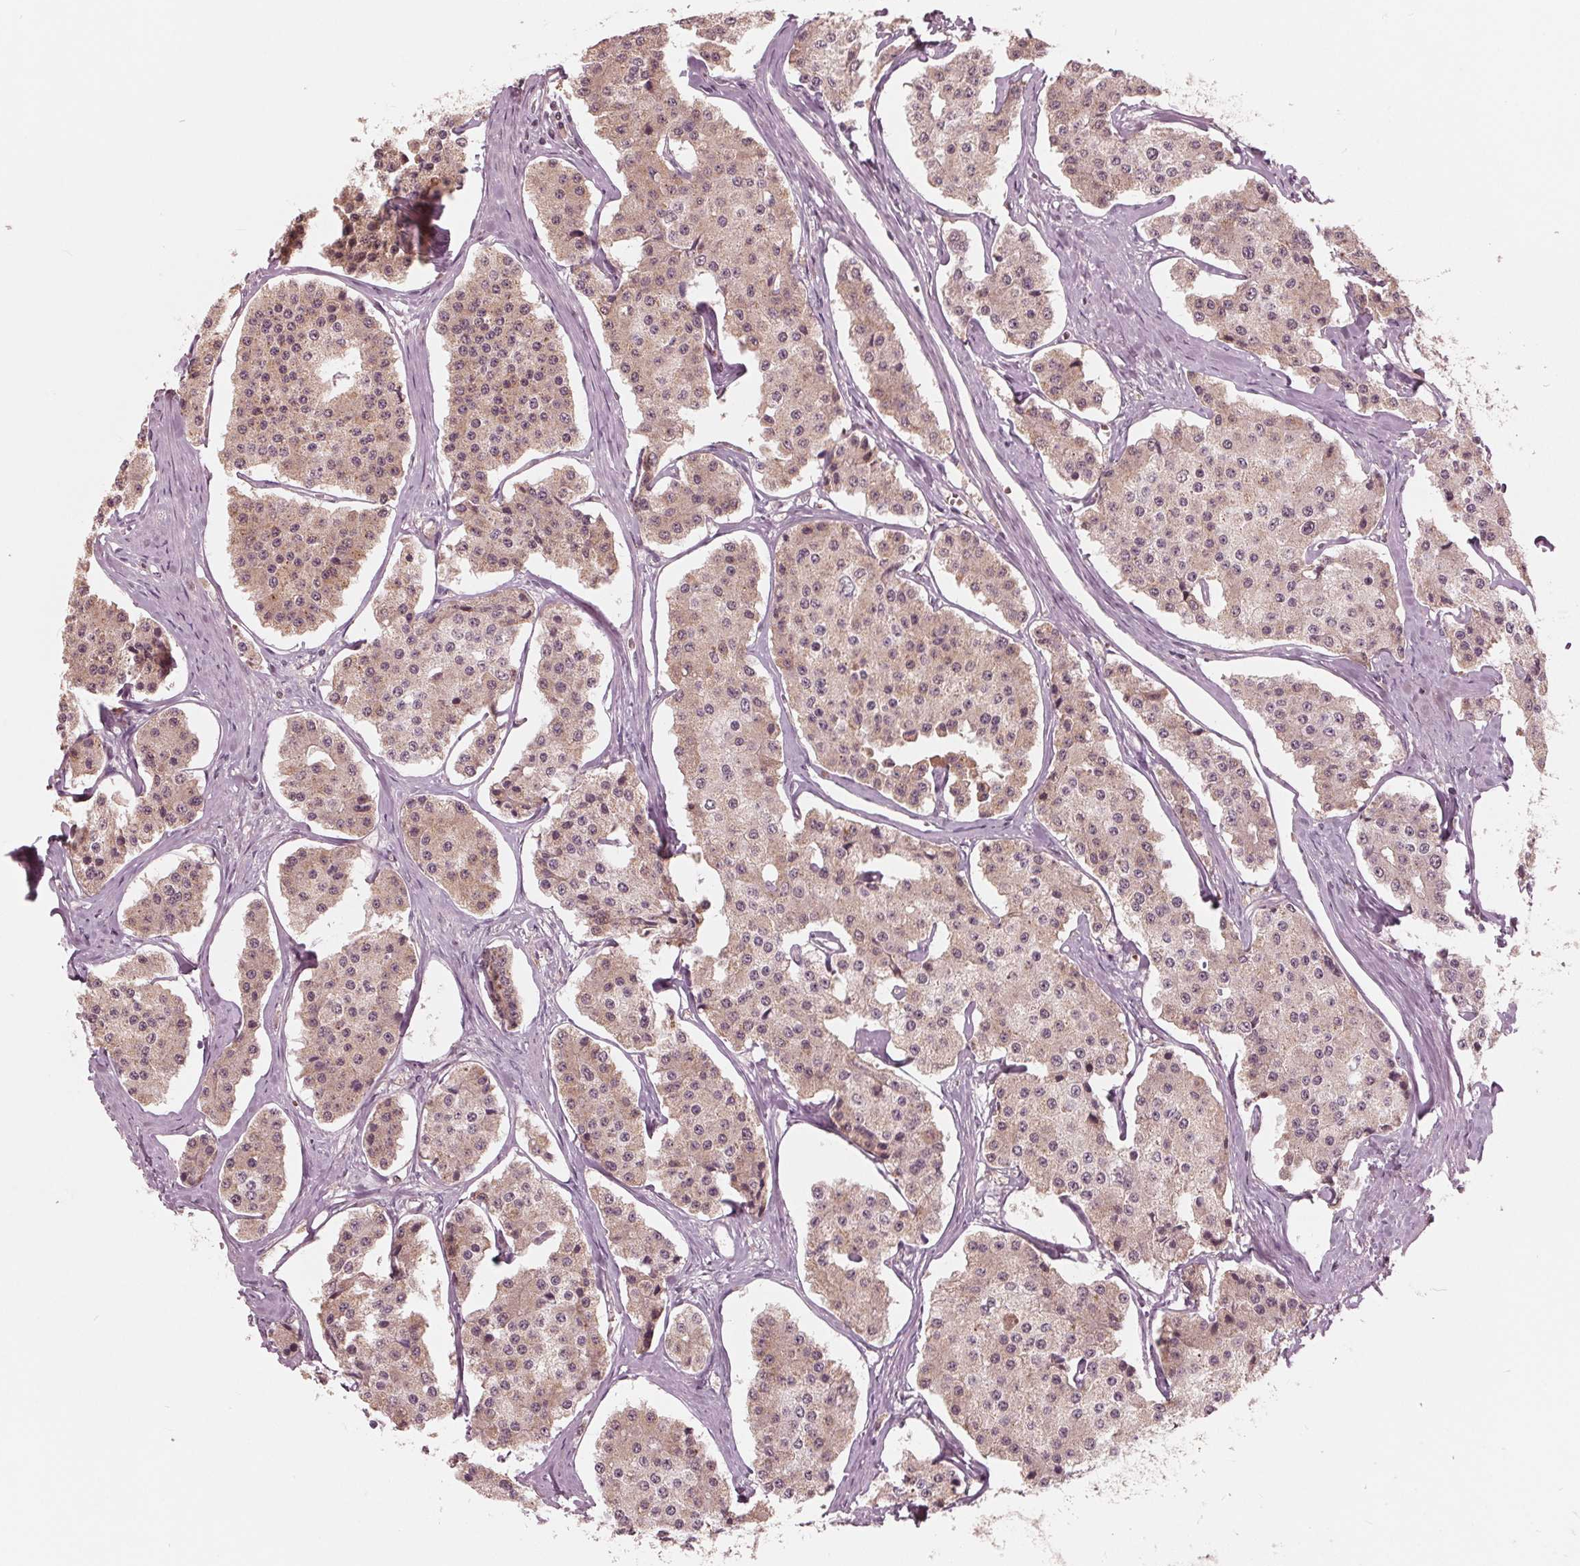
{"staining": {"intensity": "weak", "quantity": ">75%", "location": "cytoplasmic/membranous"}, "tissue": "carcinoid", "cell_type": "Tumor cells", "image_type": "cancer", "snomed": [{"axis": "morphology", "description": "Carcinoid, malignant, NOS"}, {"axis": "topography", "description": "Small intestine"}], "caption": "Protein analysis of carcinoid (malignant) tissue exhibits weak cytoplasmic/membranous staining in approximately >75% of tumor cells.", "gene": "UBALD1", "patient": {"sex": "female", "age": 65}}